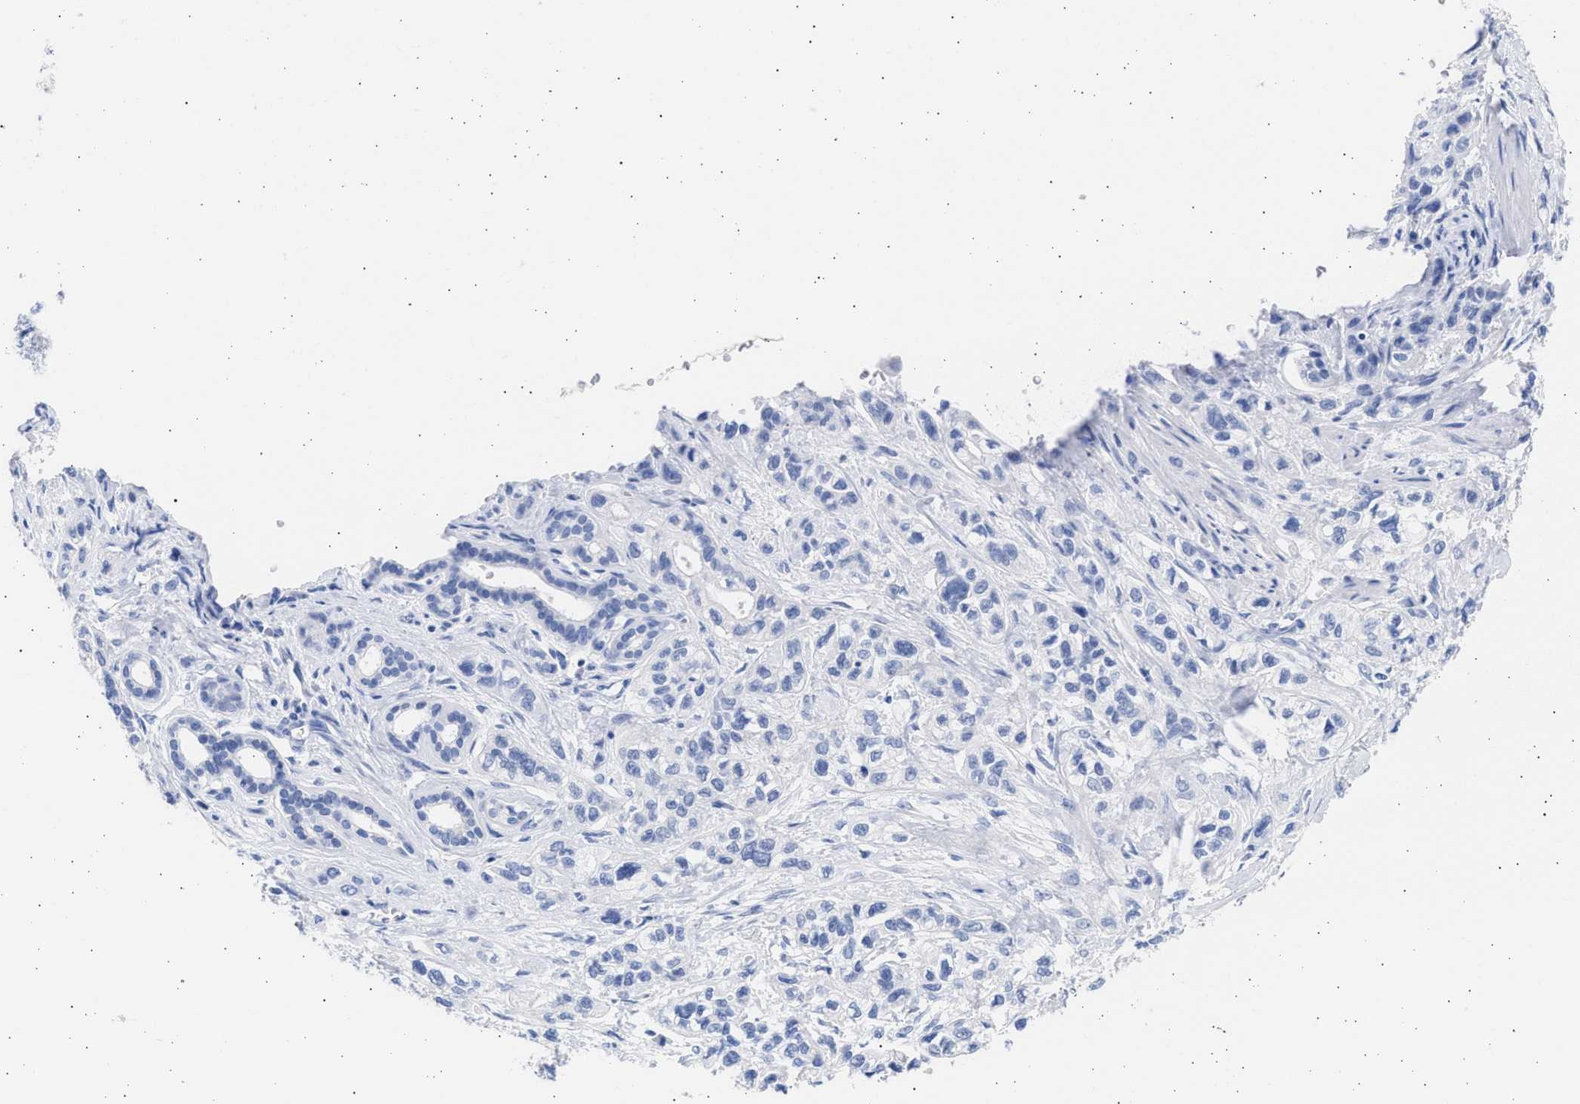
{"staining": {"intensity": "negative", "quantity": "none", "location": "none"}, "tissue": "pancreatic cancer", "cell_type": "Tumor cells", "image_type": "cancer", "snomed": [{"axis": "morphology", "description": "Adenocarcinoma, NOS"}, {"axis": "topography", "description": "Pancreas"}], "caption": "Tumor cells show no significant protein expression in pancreatic adenocarcinoma.", "gene": "ALDOC", "patient": {"sex": "male", "age": 74}}